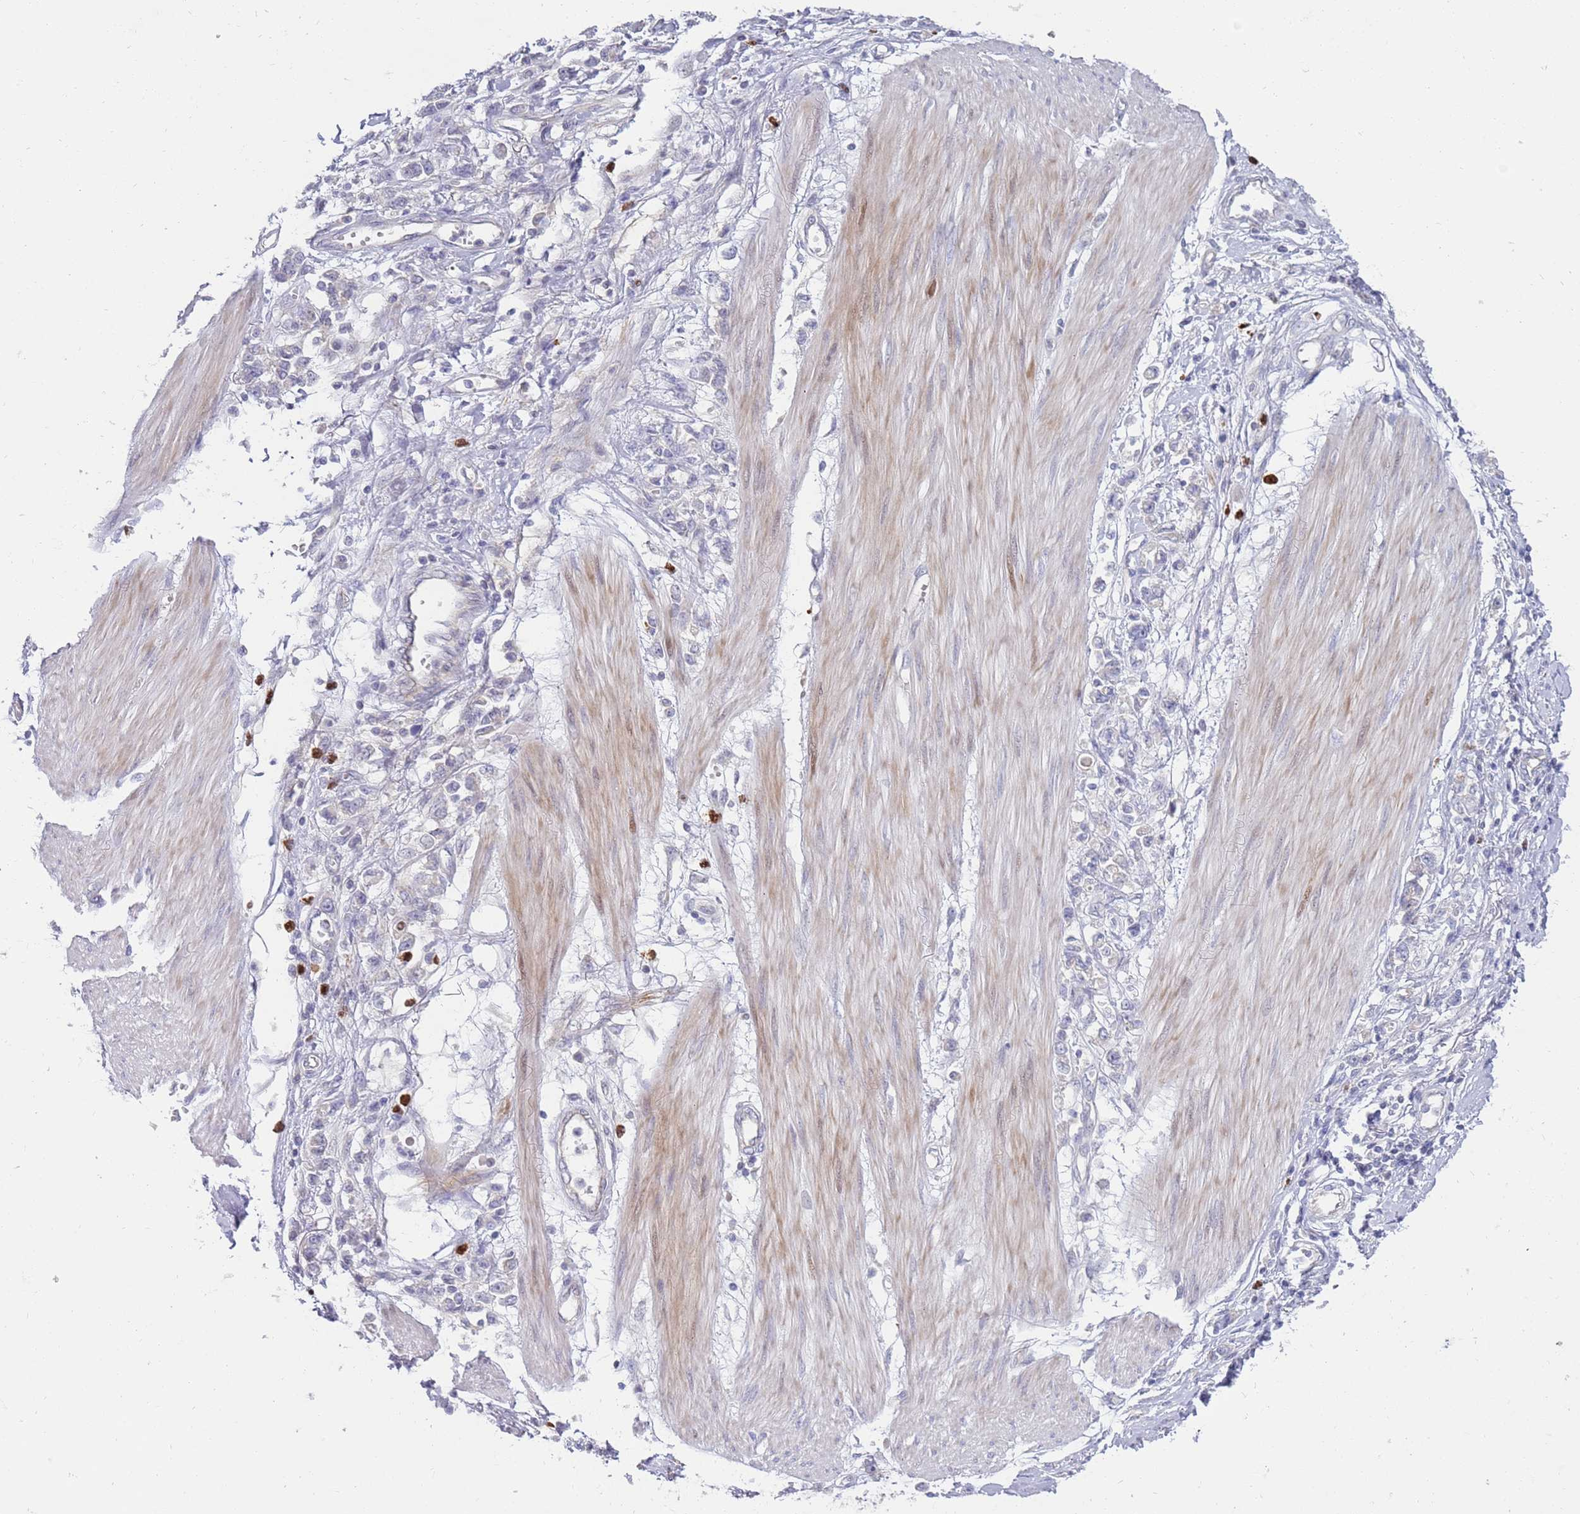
{"staining": {"intensity": "negative", "quantity": "none", "location": "none"}, "tissue": "stomach cancer", "cell_type": "Tumor cells", "image_type": "cancer", "snomed": [{"axis": "morphology", "description": "Adenocarcinoma, NOS"}, {"axis": "topography", "description": "Stomach"}], "caption": "Immunohistochemistry (IHC) of human adenocarcinoma (stomach) exhibits no expression in tumor cells.", "gene": "STK25", "patient": {"sex": "female", "age": 76}}